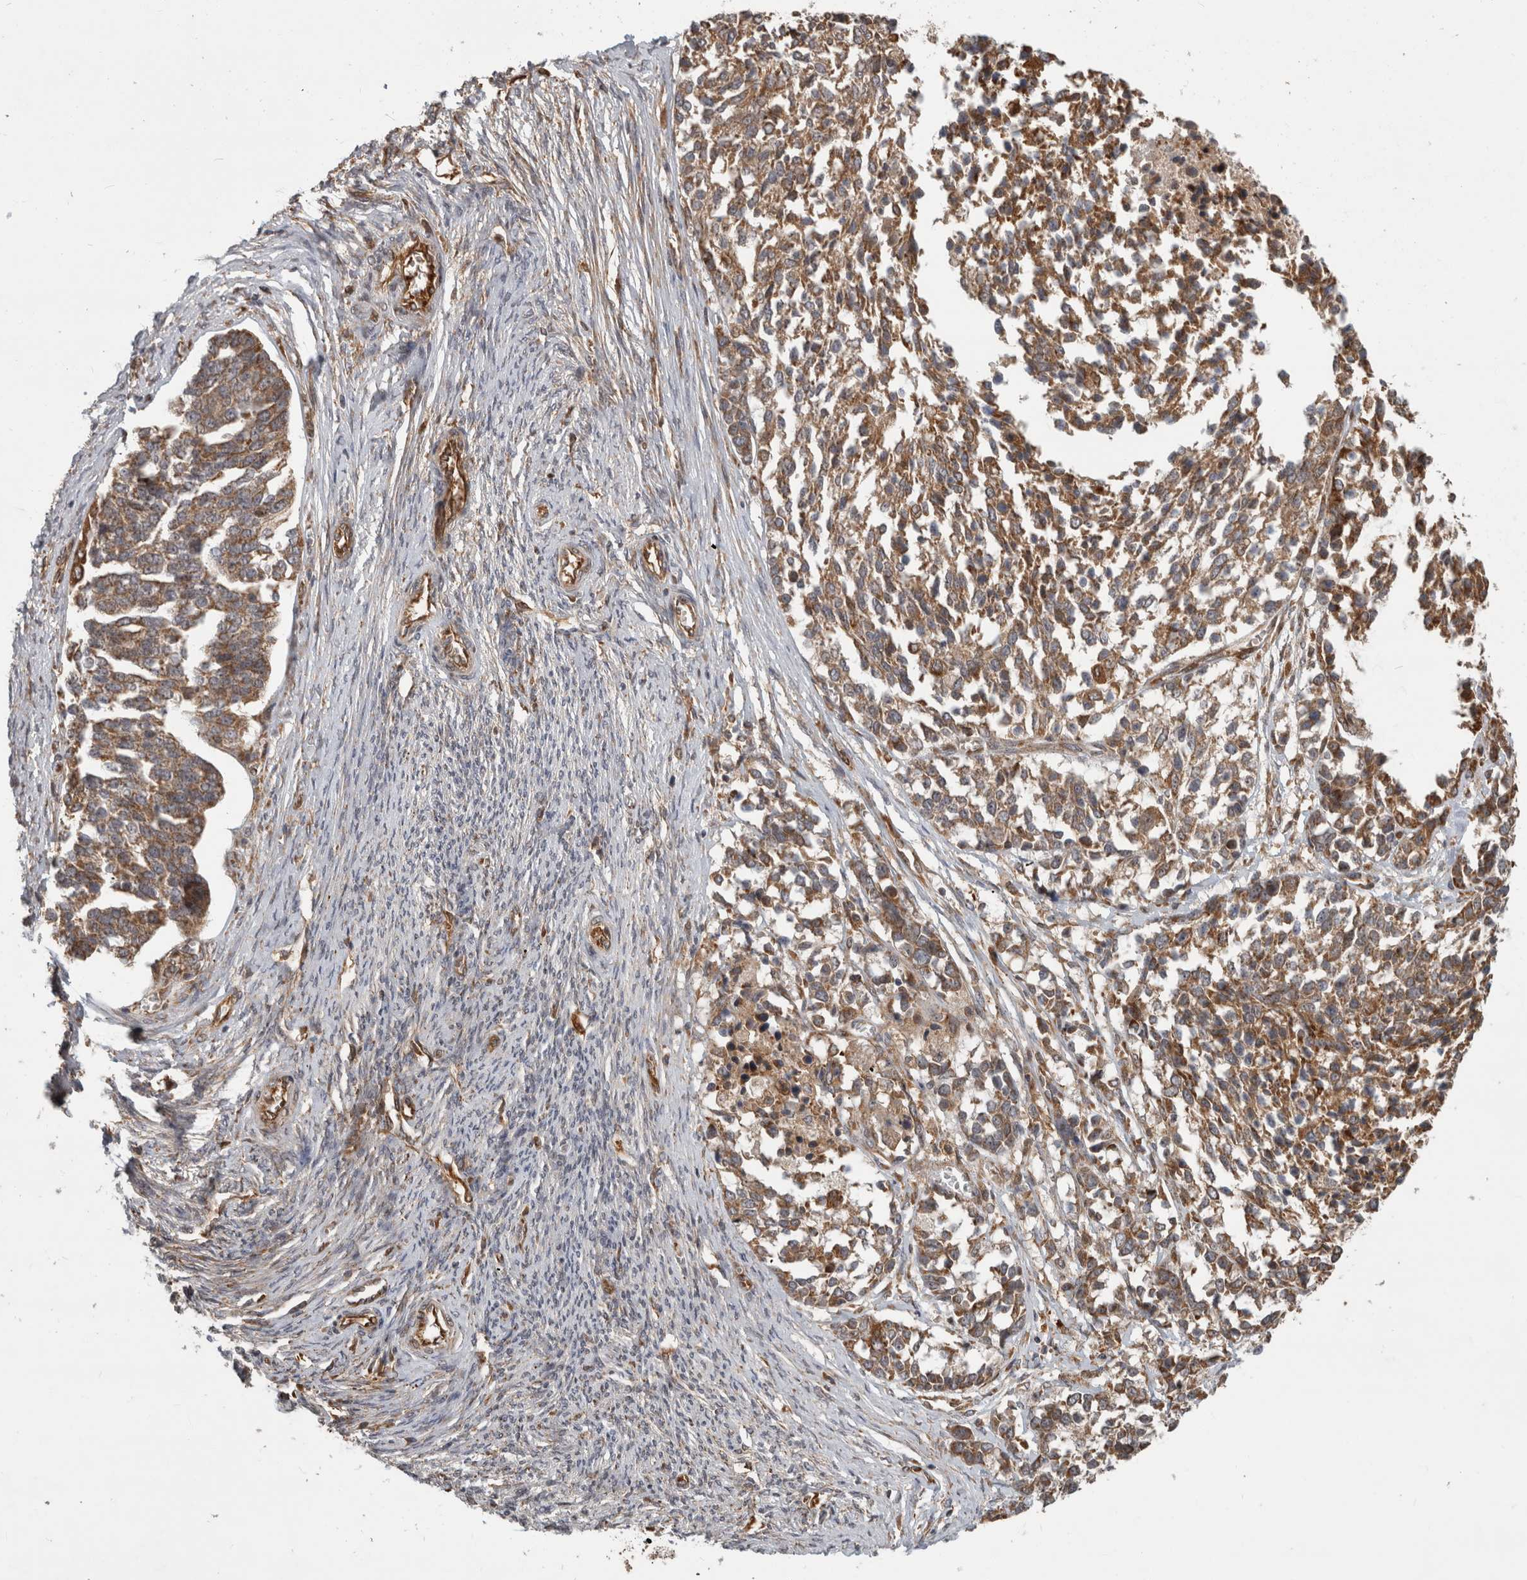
{"staining": {"intensity": "moderate", "quantity": ">75%", "location": "cytoplasmic/membranous"}, "tissue": "ovarian cancer", "cell_type": "Tumor cells", "image_type": "cancer", "snomed": [{"axis": "morphology", "description": "Cystadenocarcinoma, serous, NOS"}, {"axis": "topography", "description": "Ovary"}], "caption": "Ovarian cancer stained for a protein shows moderate cytoplasmic/membranous positivity in tumor cells. (Stains: DAB (3,3'-diaminobenzidine) in brown, nuclei in blue, Microscopy: brightfield microscopy at high magnification).", "gene": "TUBD1", "patient": {"sex": "female", "age": 44}}